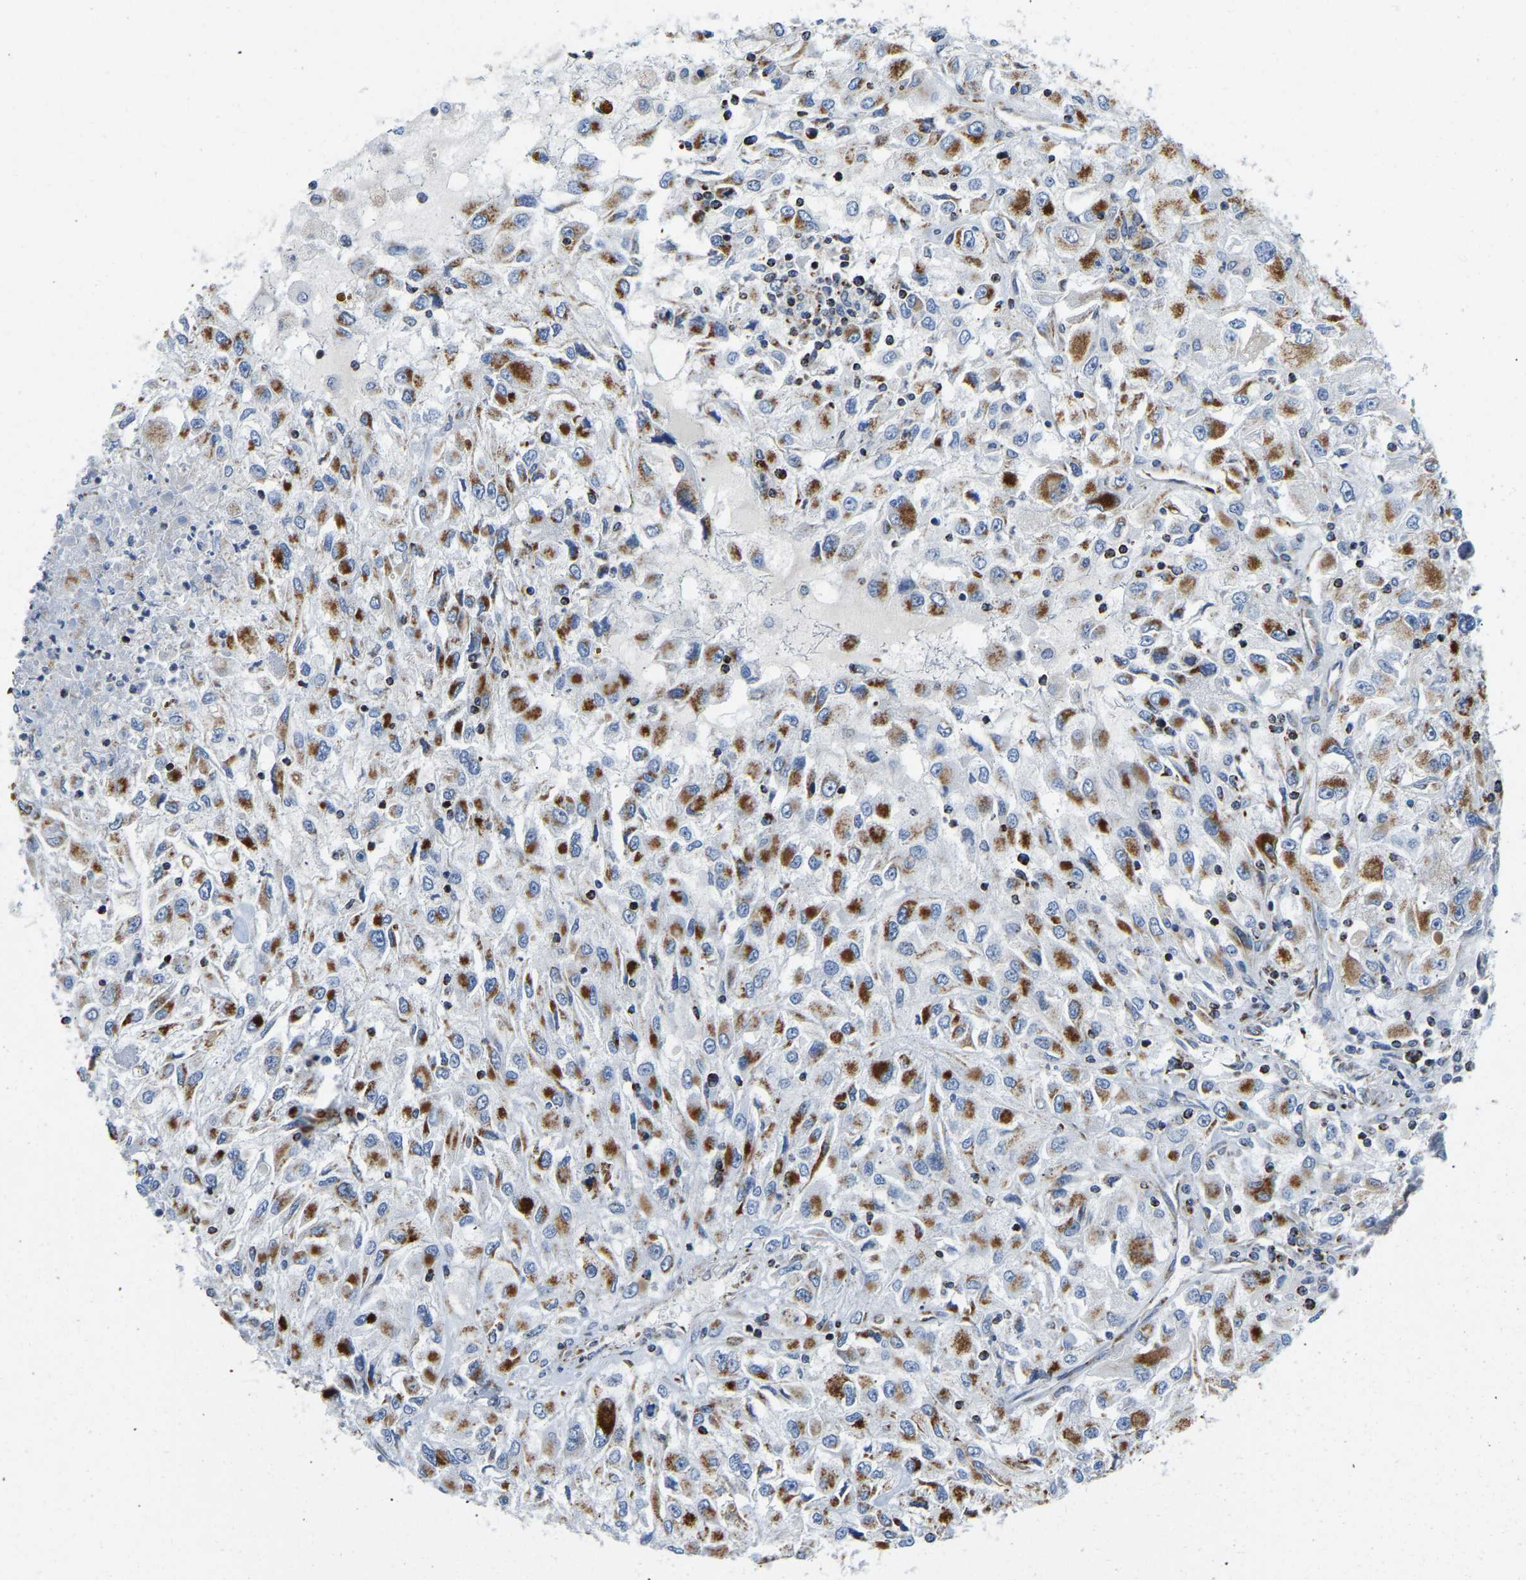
{"staining": {"intensity": "strong", "quantity": "25%-75%", "location": "cytoplasmic/membranous"}, "tissue": "renal cancer", "cell_type": "Tumor cells", "image_type": "cancer", "snomed": [{"axis": "morphology", "description": "Adenocarcinoma, NOS"}, {"axis": "topography", "description": "Kidney"}], "caption": "Renal cancer stained with DAB IHC displays high levels of strong cytoplasmic/membranous positivity in about 25%-75% of tumor cells.", "gene": "SFXN1", "patient": {"sex": "female", "age": 52}}